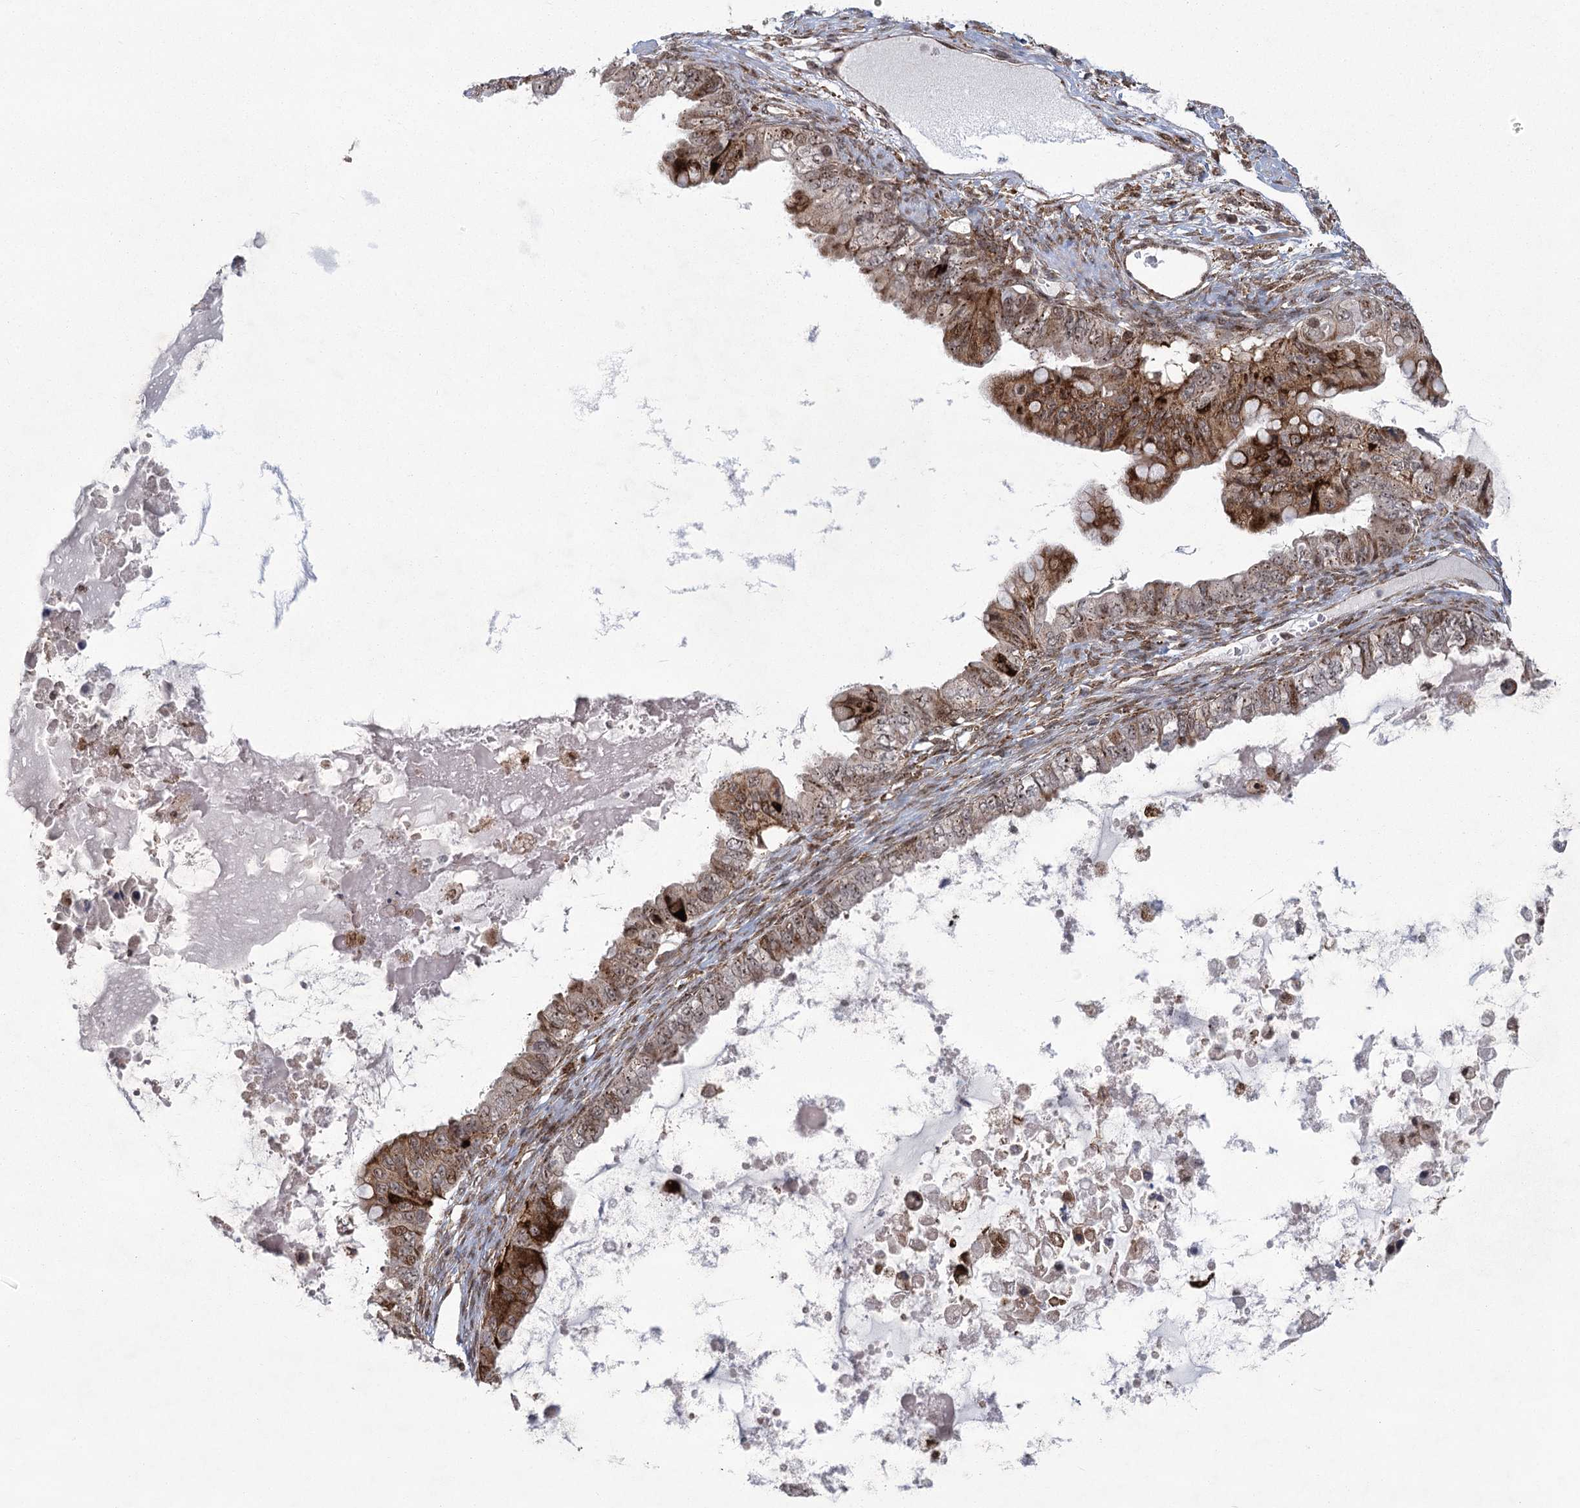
{"staining": {"intensity": "strong", "quantity": "25%-75%", "location": "cytoplasmic/membranous,nuclear"}, "tissue": "ovarian cancer", "cell_type": "Tumor cells", "image_type": "cancer", "snomed": [{"axis": "morphology", "description": "Cystadenocarcinoma, mucinous, NOS"}, {"axis": "topography", "description": "Ovary"}], "caption": "Immunohistochemistry micrograph of neoplastic tissue: ovarian cancer (mucinous cystadenocarcinoma) stained using immunohistochemistry (IHC) shows high levels of strong protein expression localized specifically in the cytoplasmic/membranous and nuclear of tumor cells, appearing as a cytoplasmic/membranous and nuclear brown color.", "gene": "PARM1", "patient": {"sex": "female", "age": 80}}